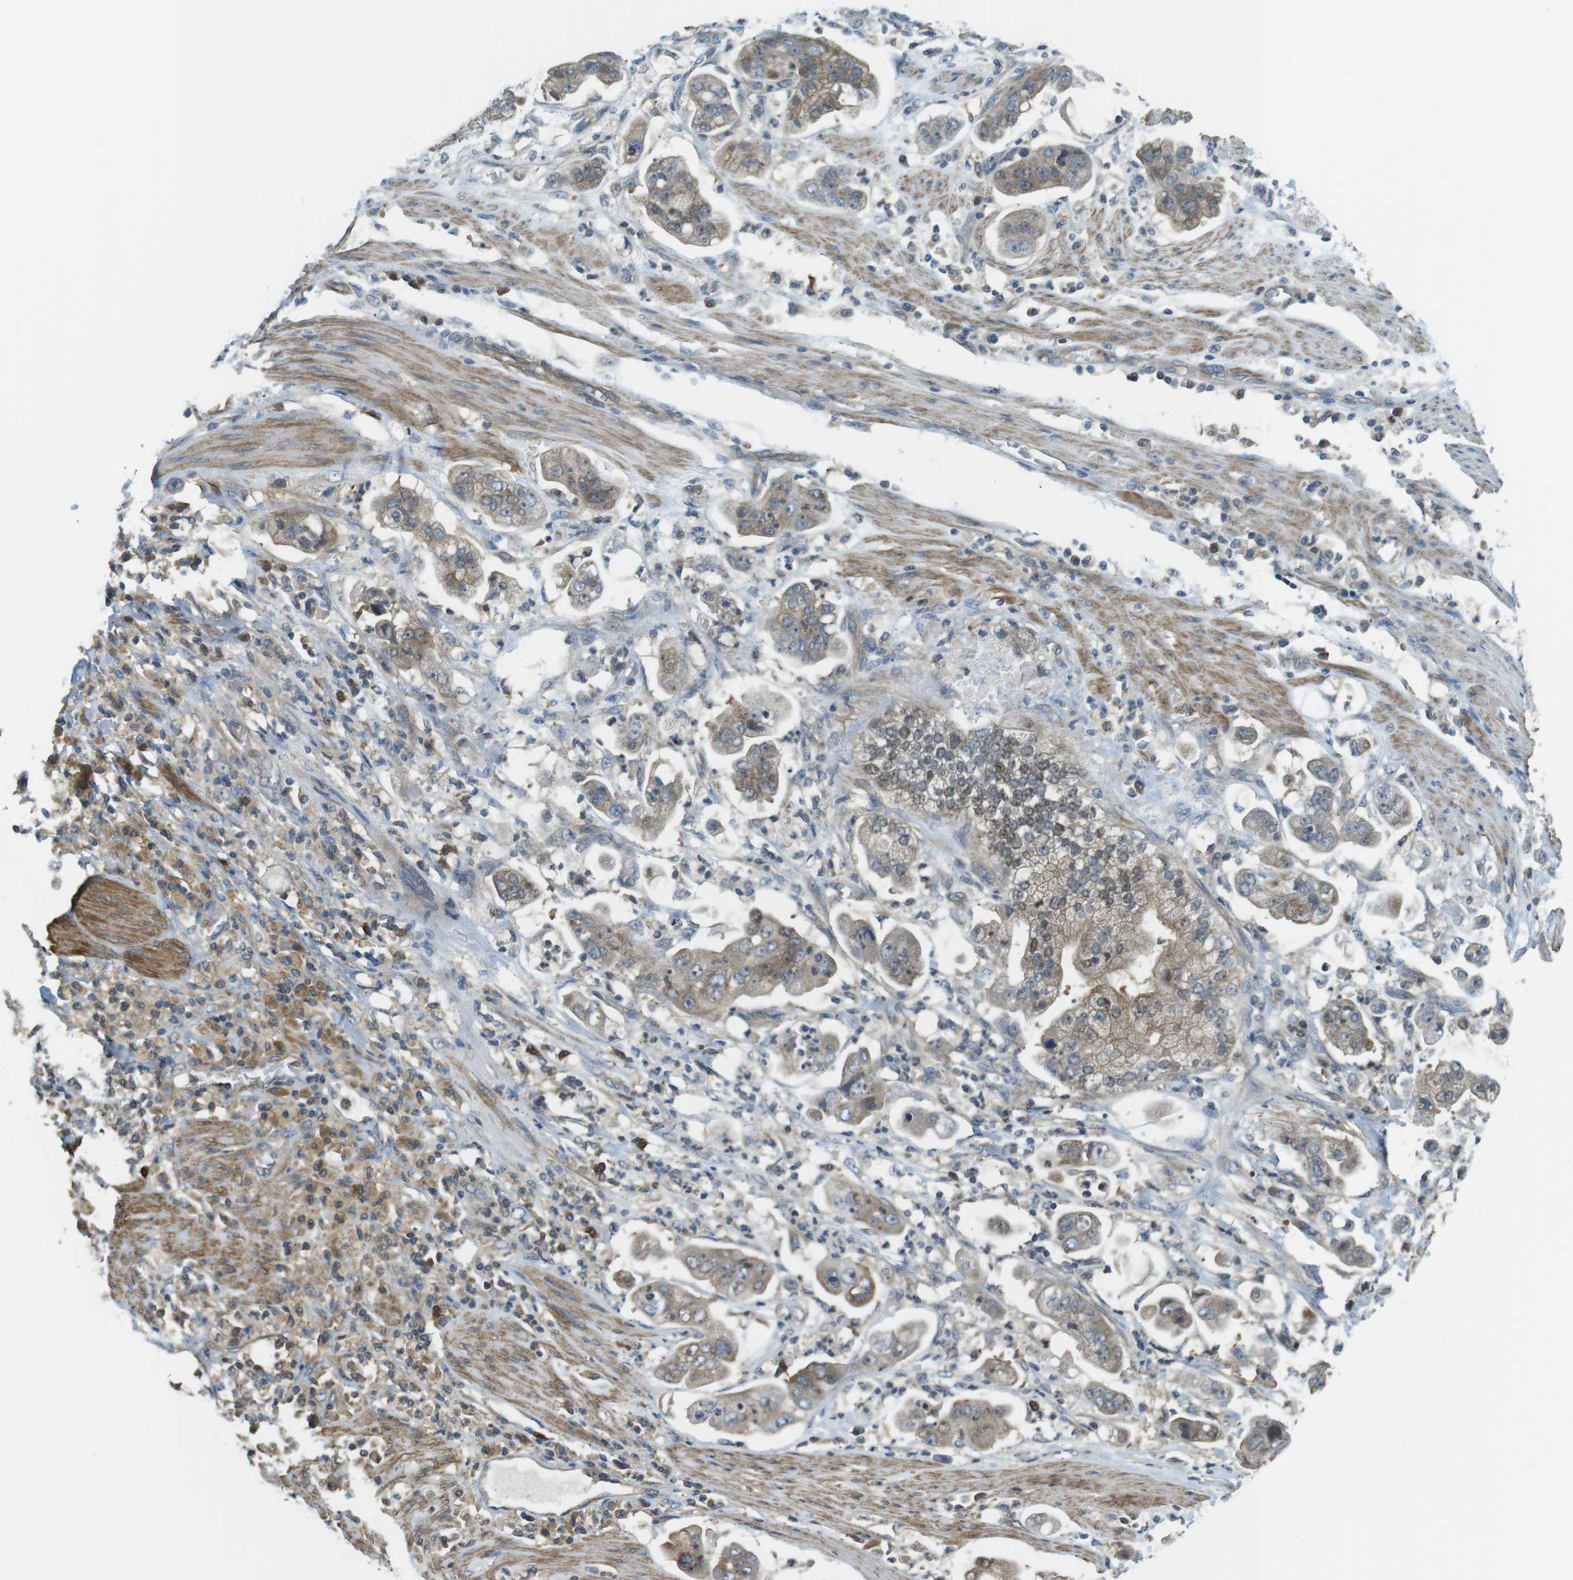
{"staining": {"intensity": "weak", "quantity": ">75%", "location": "cytoplasmic/membranous"}, "tissue": "stomach cancer", "cell_type": "Tumor cells", "image_type": "cancer", "snomed": [{"axis": "morphology", "description": "Adenocarcinoma, NOS"}, {"axis": "topography", "description": "Stomach"}], "caption": "Immunohistochemical staining of human stomach cancer (adenocarcinoma) displays low levels of weak cytoplasmic/membranous protein staining in approximately >75% of tumor cells.", "gene": "LRRC3B", "patient": {"sex": "male", "age": 62}}